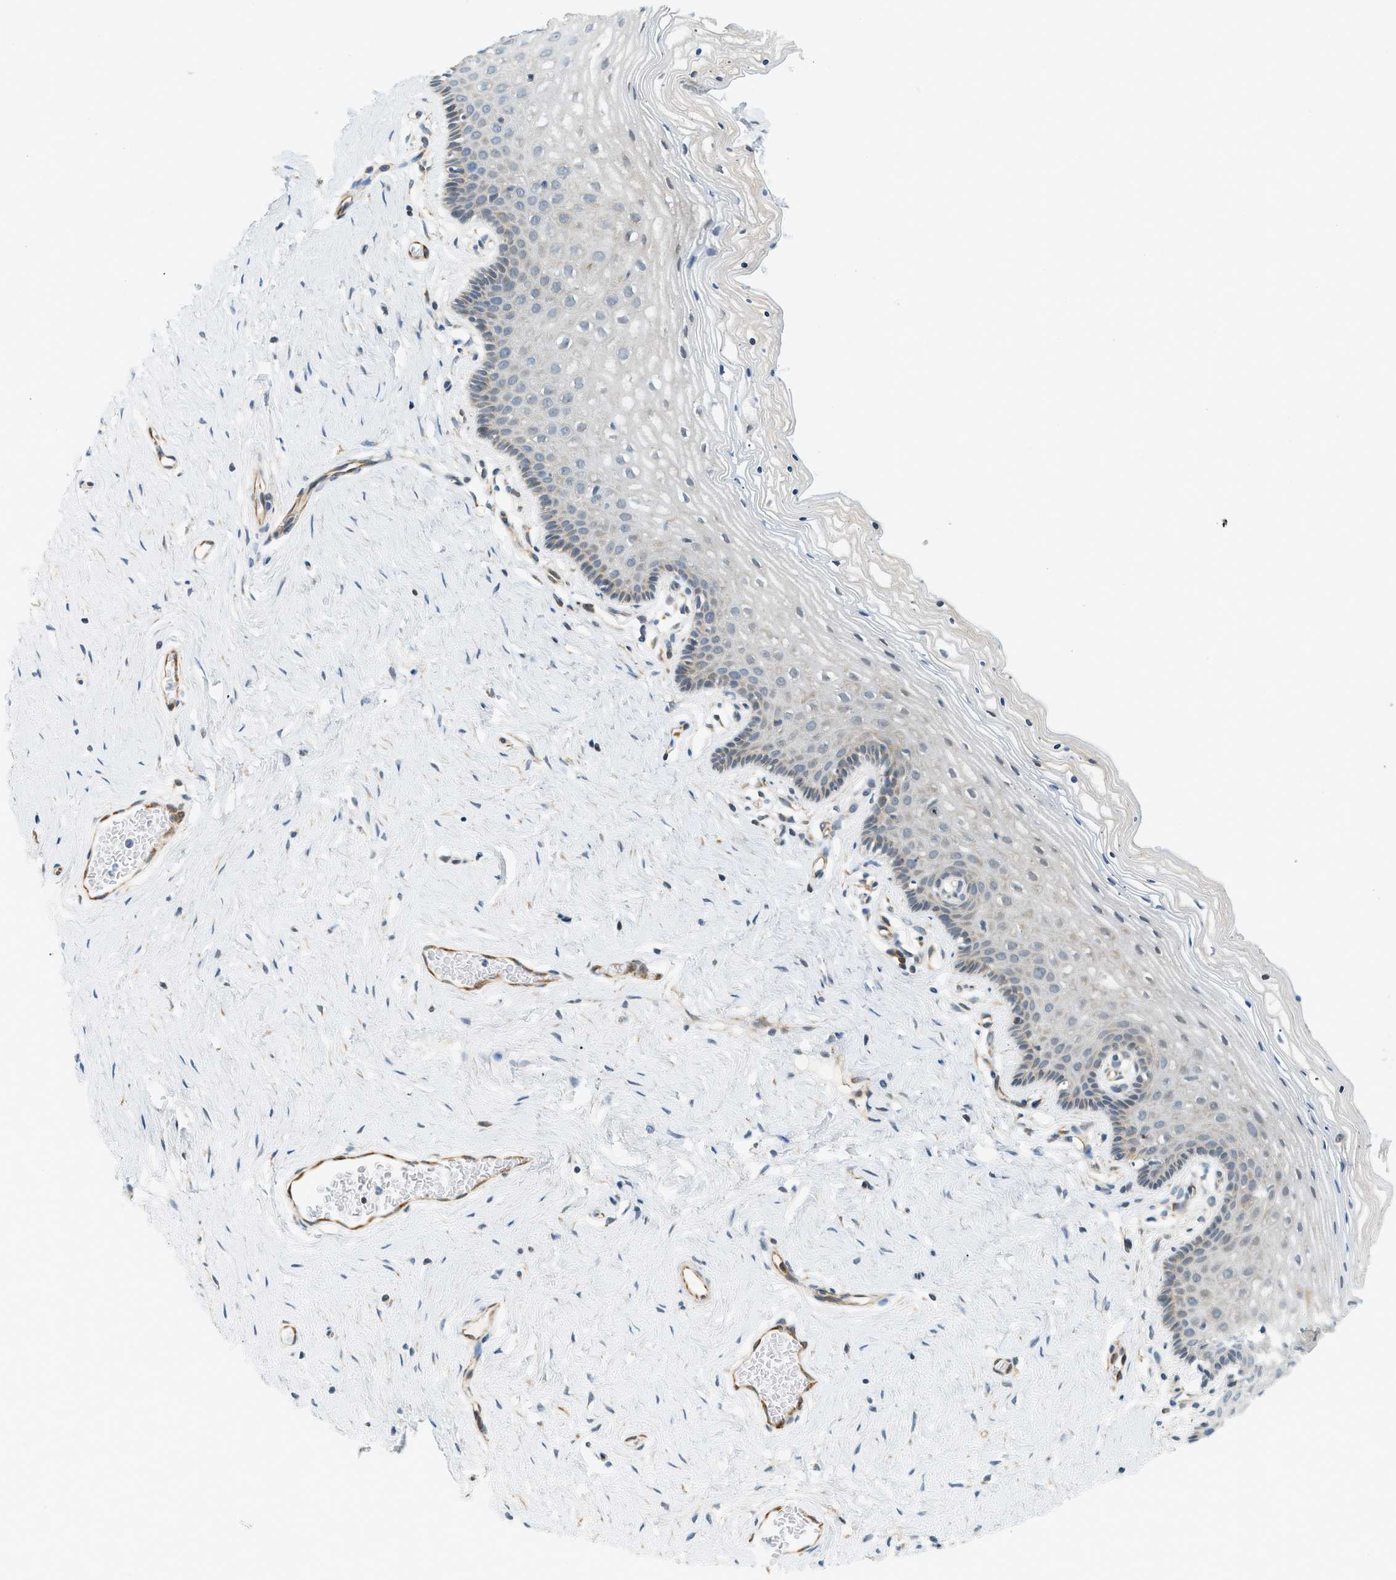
{"staining": {"intensity": "negative", "quantity": "none", "location": "none"}, "tissue": "vagina", "cell_type": "Squamous epithelial cells", "image_type": "normal", "snomed": [{"axis": "morphology", "description": "Normal tissue, NOS"}, {"axis": "topography", "description": "Vagina"}], "caption": "Immunohistochemistry histopathology image of benign human vagina stained for a protein (brown), which reveals no staining in squamous epithelial cells.", "gene": "PIGG", "patient": {"sex": "female", "age": 32}}